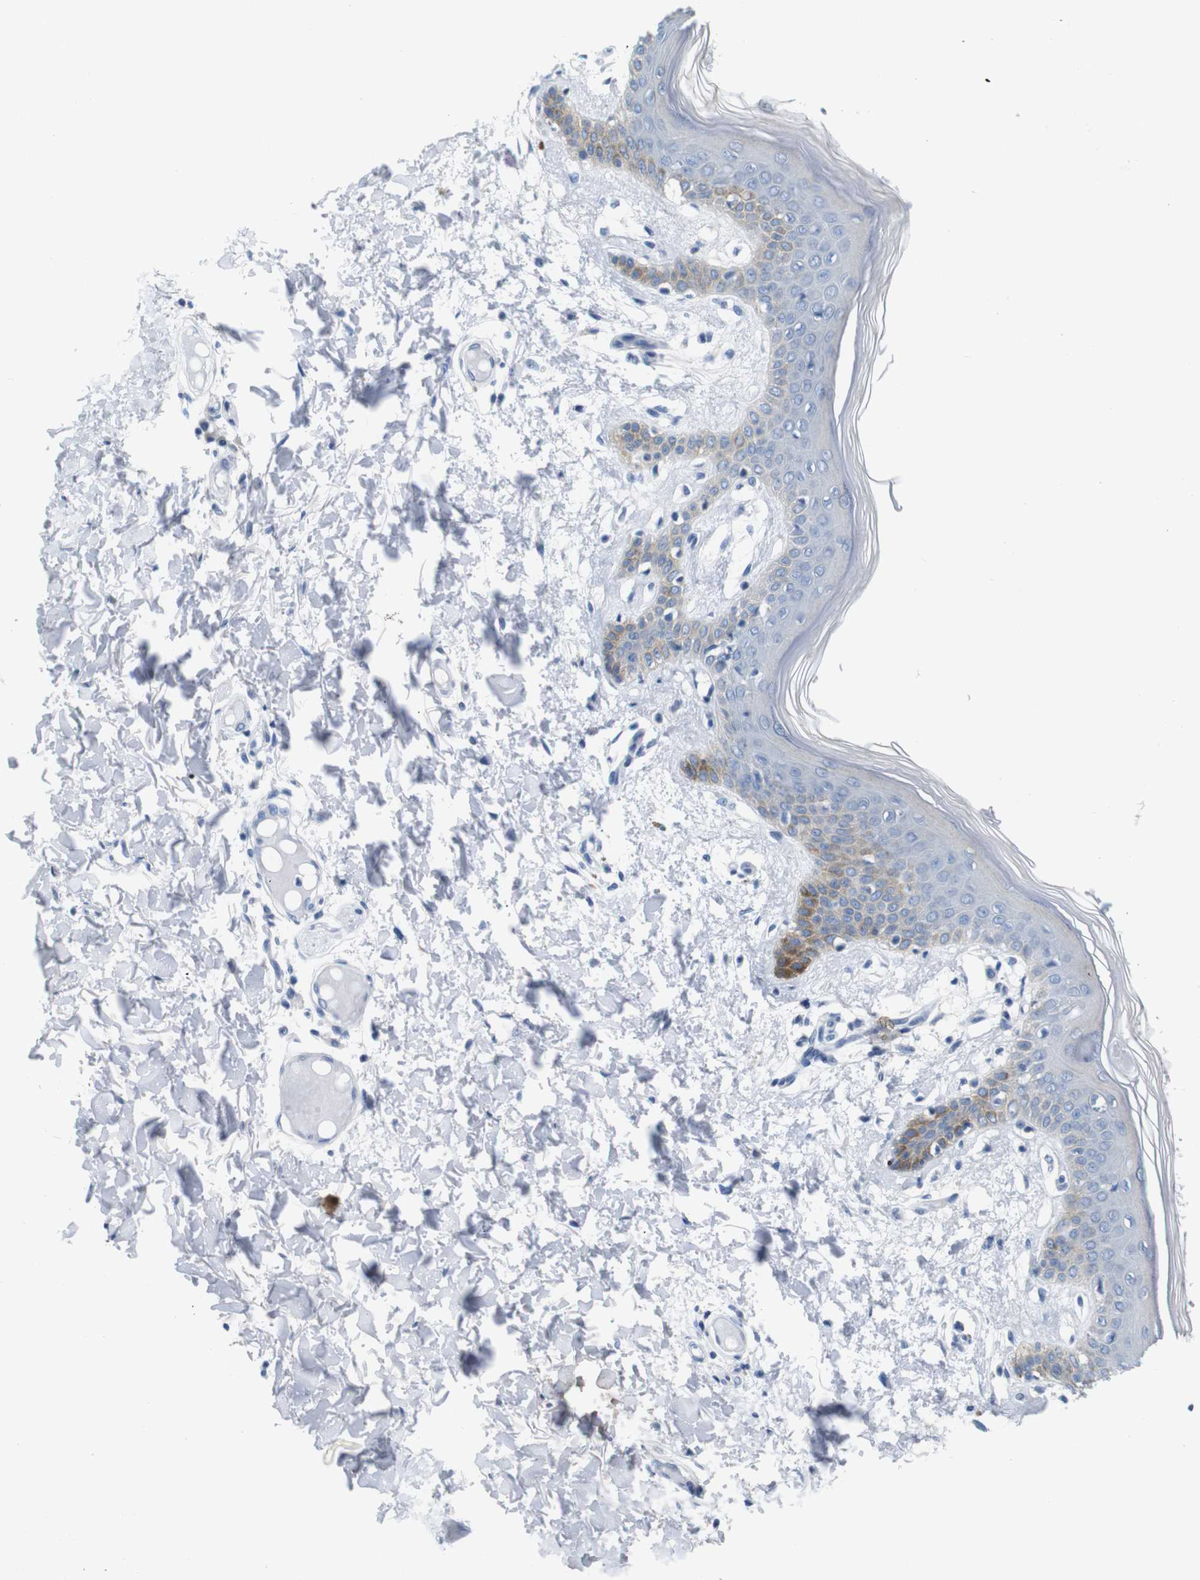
{"staining": {"intensity": "negative", "quantity": "none", "location": "none"}, "tissue": "skin", "cell_type": "Fibroblasts", "image_type": "normal", "snomed": [{"axis": "morphology", "description": "Normal tissue, NOS"}, {"axis": "topography", "description": "Skin"}], "caption": "This micrograph is of normal skin stained with immunohistochemistry (IHC) to label a protein in brown with the nuclei are counter-stained blue. There is no staining in fibroblasts. Nuclei are stained in blue.", "gene": "ANK3", "patient": {"sex": "male", "age": 53}}